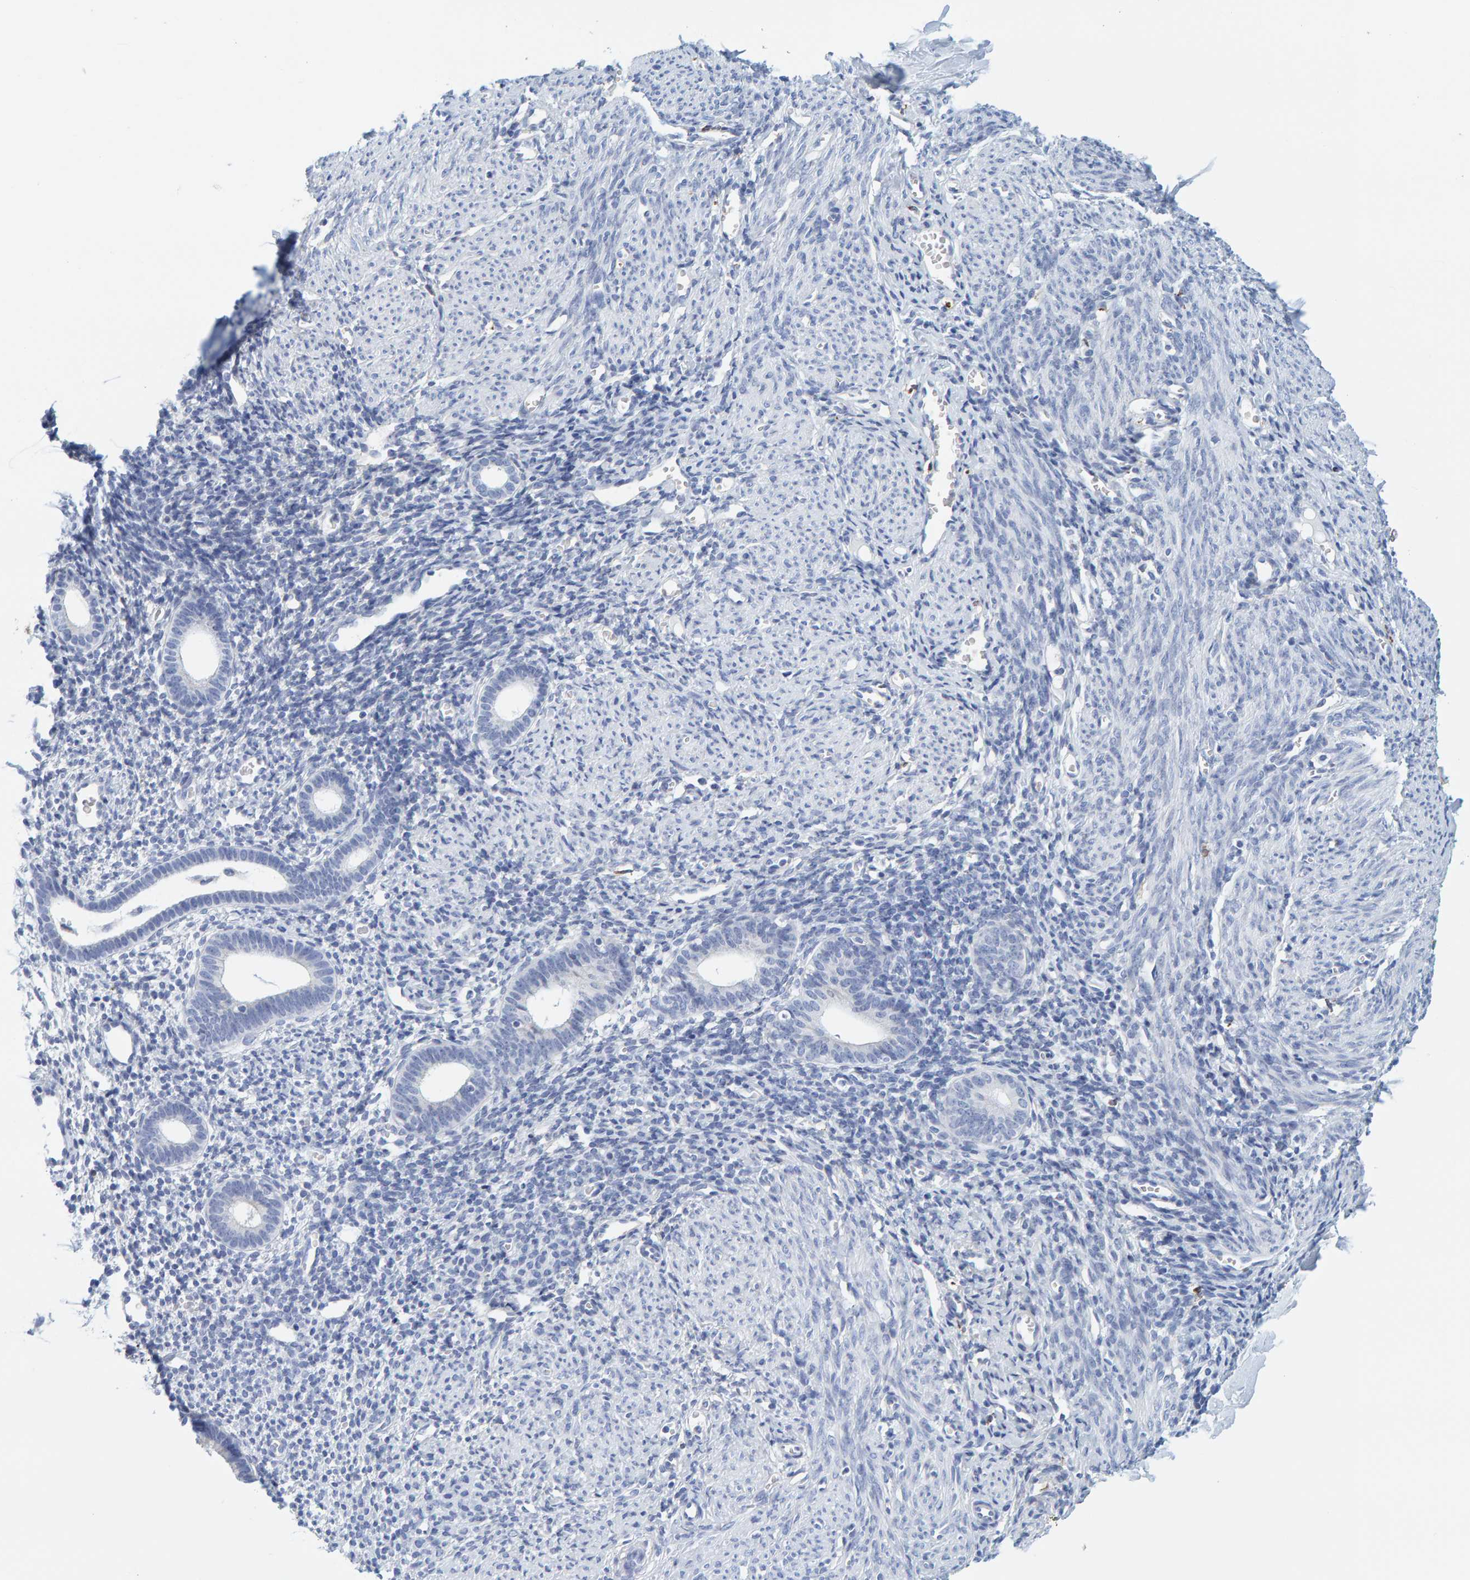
{"staining": {"intensity": "negative", "quantity": "none", "location": "none"}, "tissue": "endometrium", "cell_type": "Cells in endometrial stroma", "image_type": "normal", "snomed": [{"axis": "morphology", "description": "Normal tissue, NOS"}, {"axis": "morphology", "description": "Adenocarcinoma, NOS"}, {"axis": "topography", "description": "Endometrium"}], "caption": "IHC of unremarkable human endometrium demonstrates no positivity in cells in endometrial stroma.", "gene": "MOG", "patient": {"sex": "female", "age": 57}}